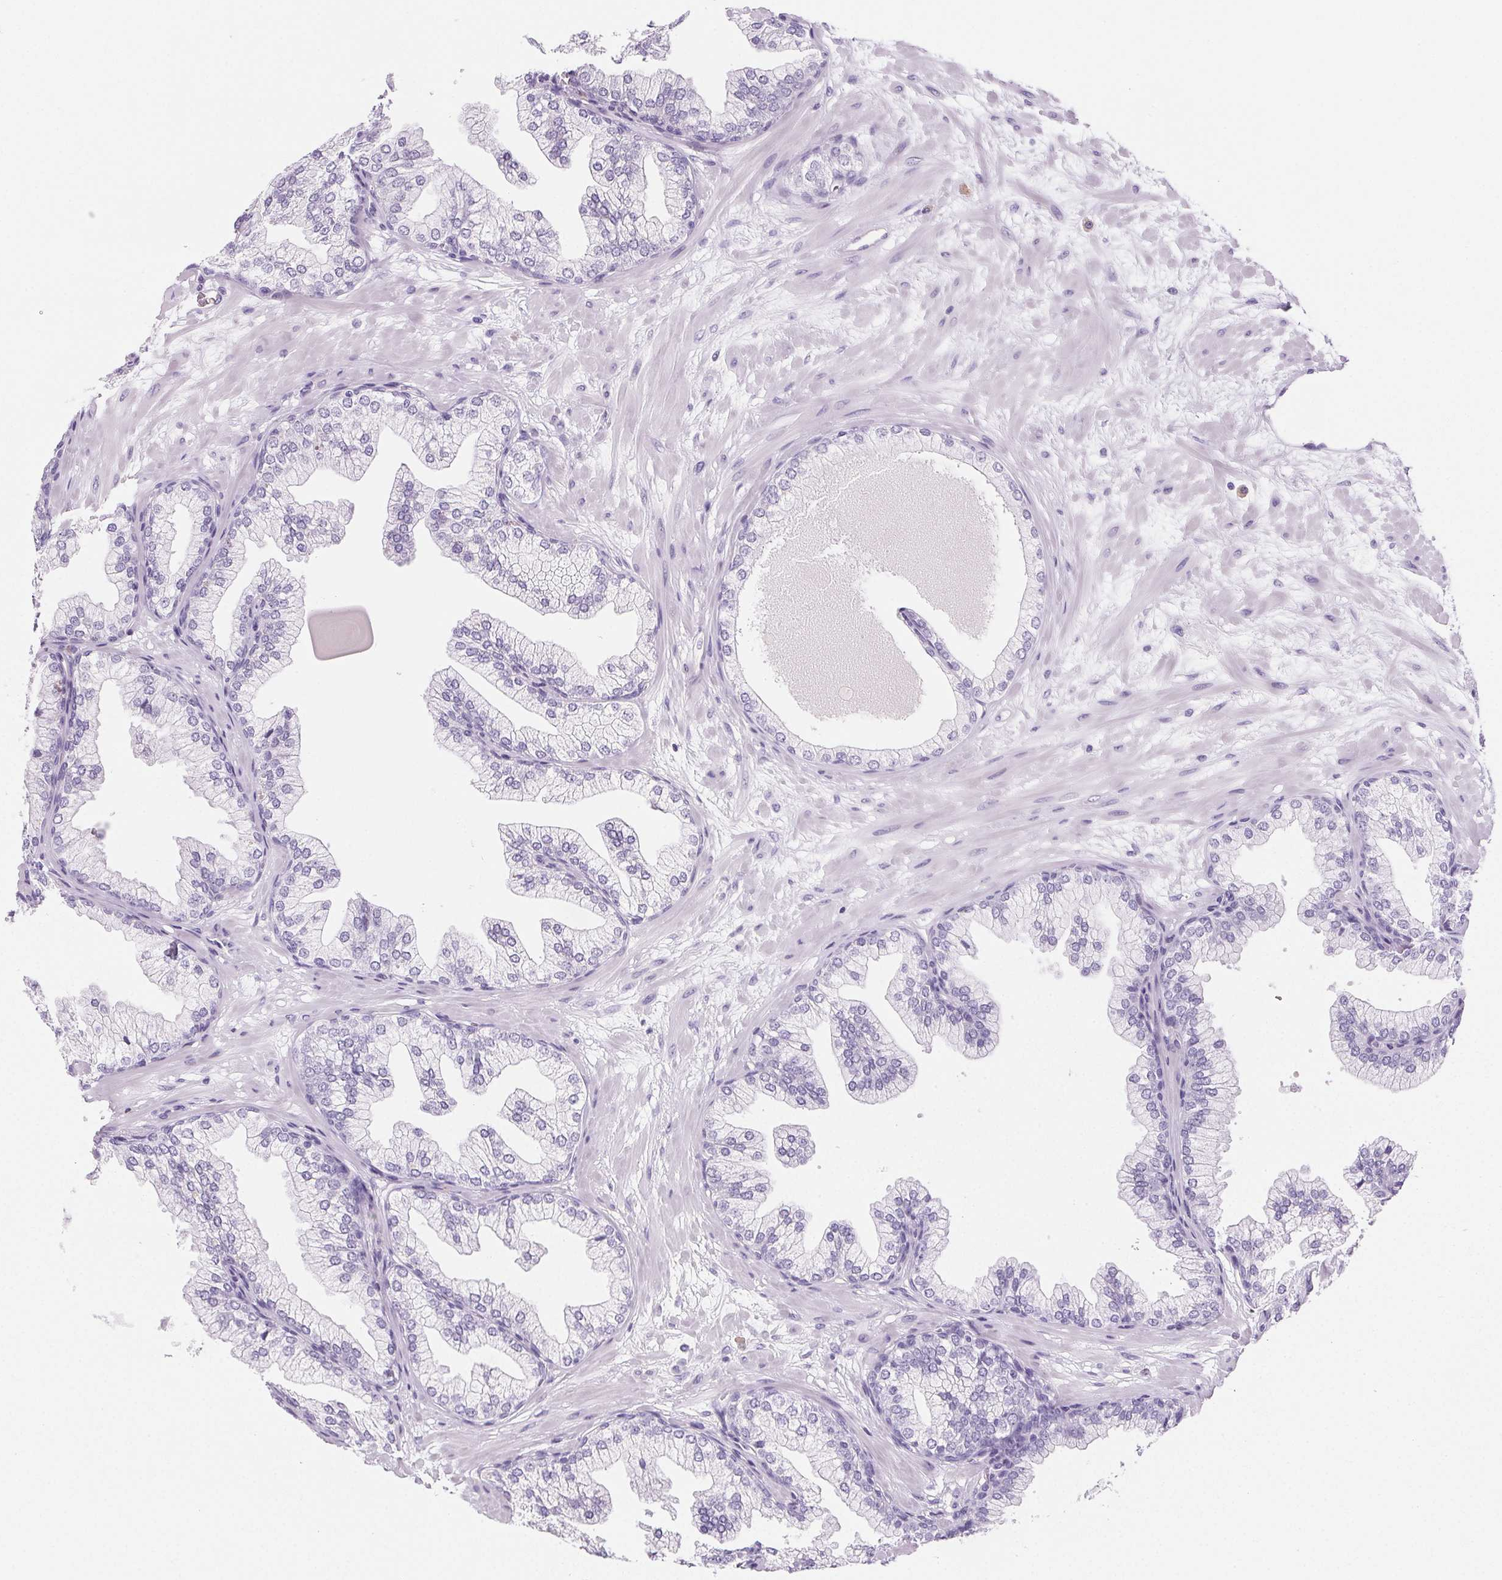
{"staining": {"intensity": "negative", "quantity": "none", "location": "none"}, "tissue": "prostate", "cell_type": "Glandular cells", "image_type": "normal", "snomed": [{"axis": "morphology", "description": "Normal tissue, NOS"}, {"axis": "topography", "description": "Prostate"}, {"axis": "topography", "description": "Peripheral nerve tissue"}], "caption": "Protein analysis of unremarkable prostate exhibits no significant positivity in glandular cells.", "gene": "PRSS1", "patient": {"sex": "male", "age": 61}}